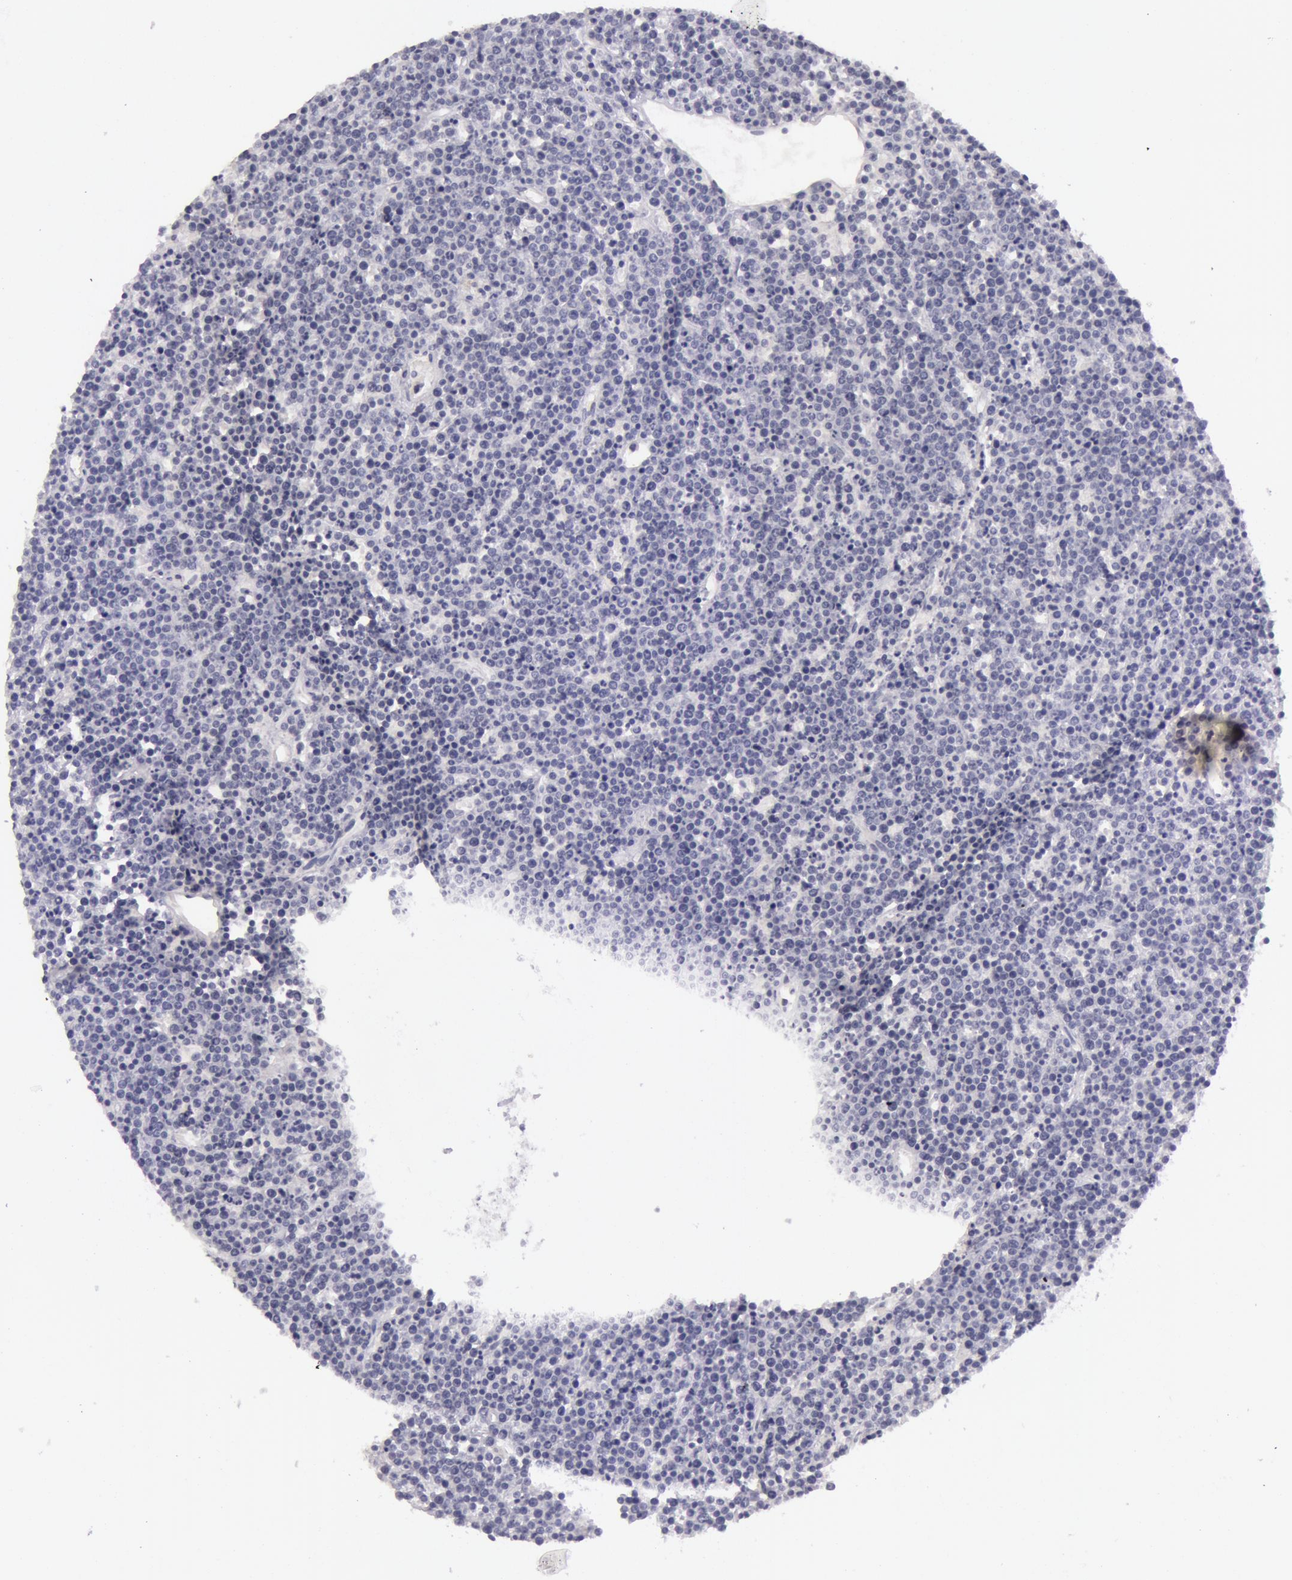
{"staining": {"intensity": "negative", "quantity": "none", "location": "none"}, "tissue": "lymphoma", "cell_type": "Tumor cells", "image_type": "cancer", "snomed": [{"axis": "morphology", "description": "Malignant lymphoma, non-Hodgkin's type, High grade"}, {"axis": "topography", "description": "Ovary"}], "caption": "Tumor cells show no significant staining in malignant lymphoma, non-Hodgkin's type (high-grade). (Brightfield microscopy of DAB immunohistochemistry (IHC) at high magnification).", "gene": "RBMY1F", "patient": {"sex": "female", "age": 56}}